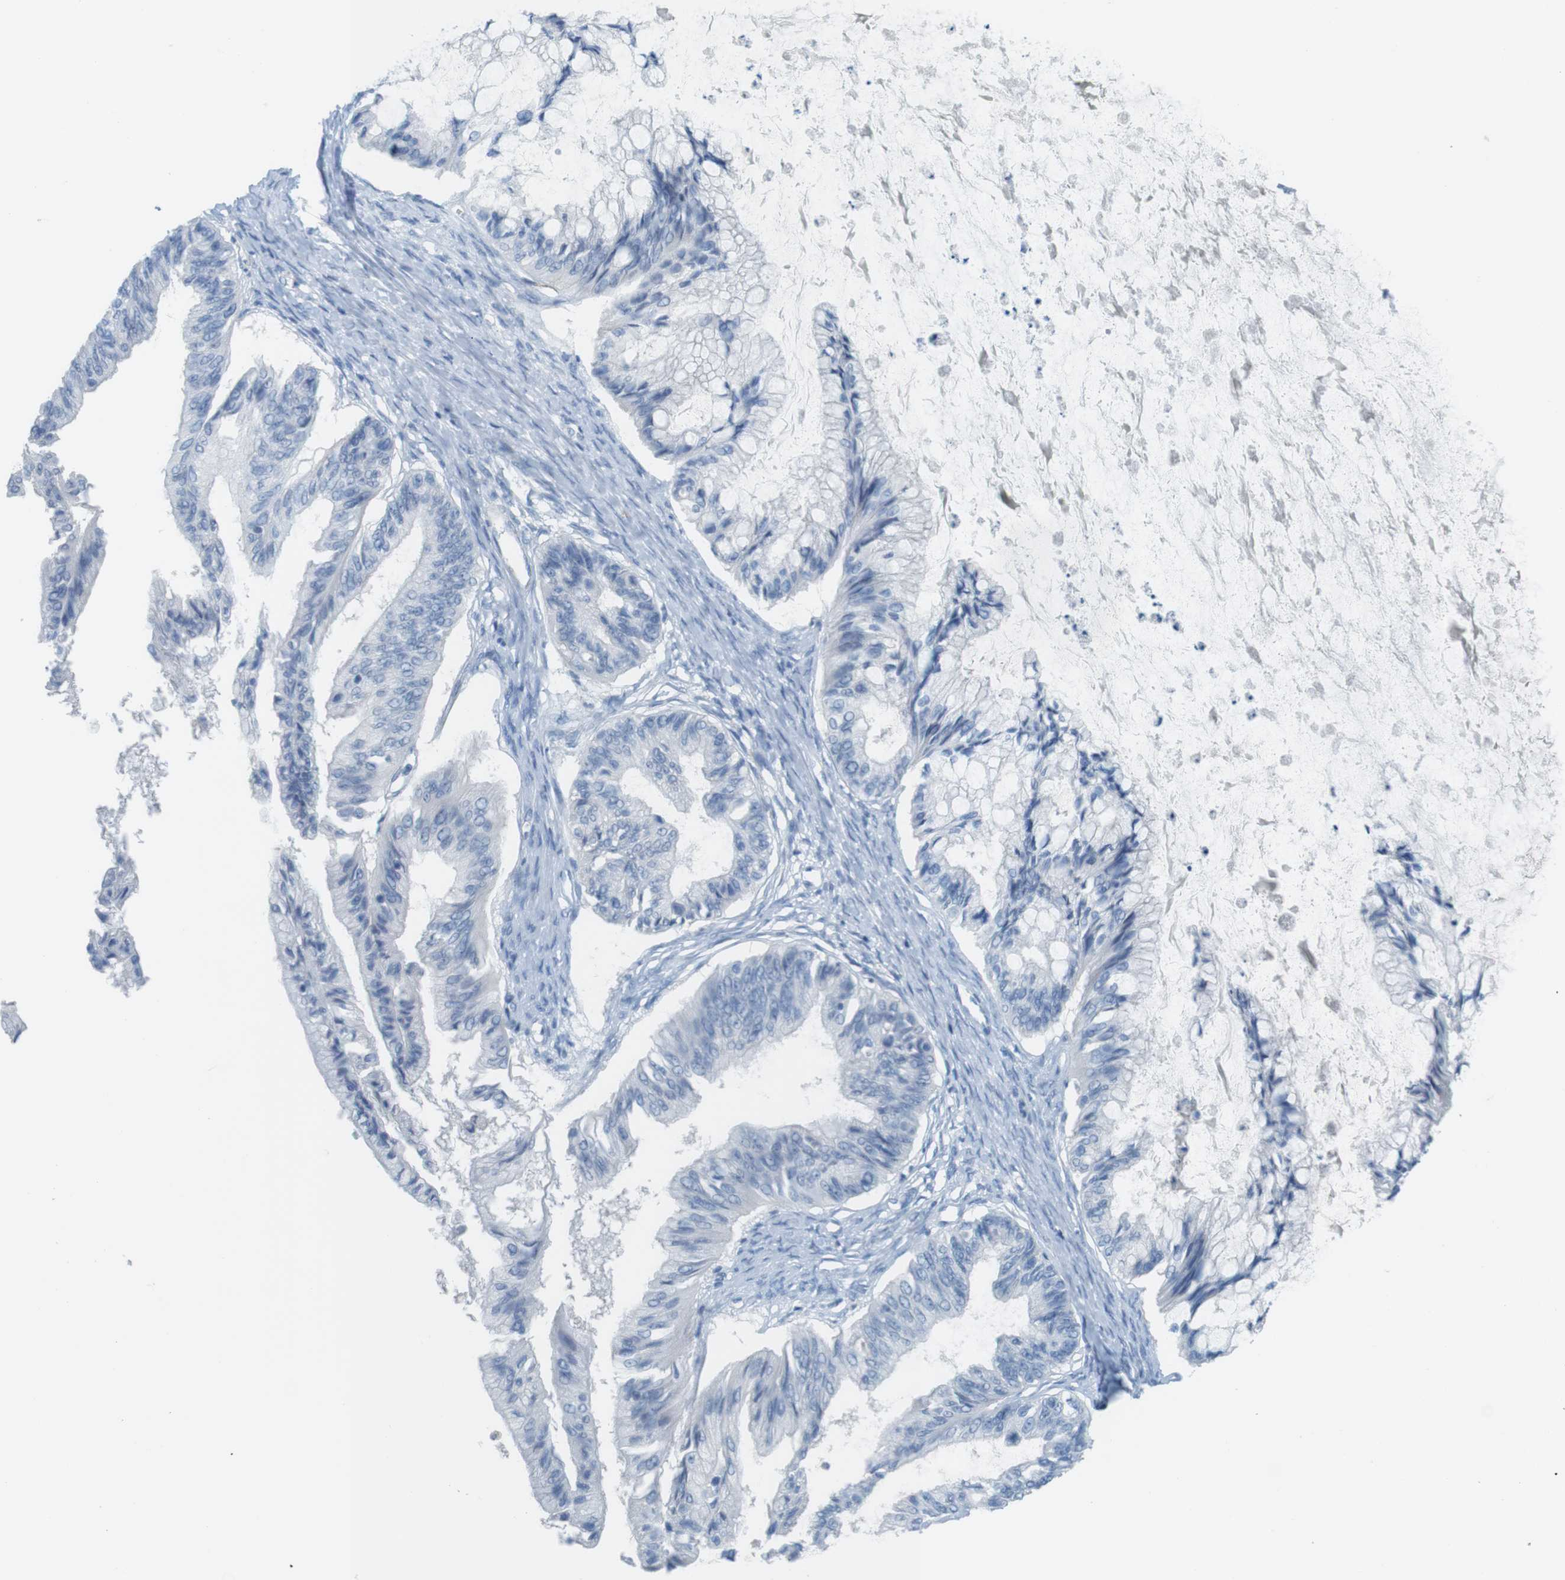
{"staining": {"intensity": "negative", "quantity": "none", "location": "none"}, "tissue": "ovarian cancer", "cell_type": "Tumor cells", "image_type": "cancer", "snomed": [{"axis": "morphology", "description": "Cystadenocarcinoma, mucinous, NOS"}, {"axis": "topography", "description": "Ovary"}], "caption": "Ovarian cancer (mucinous cystadenocarcinoma) stained for a protein using immunohistochemistry (IHC) displays no positivity tumor cells.", "gene": "MYH9", "patient": {"sex": "female", "age": 57}}